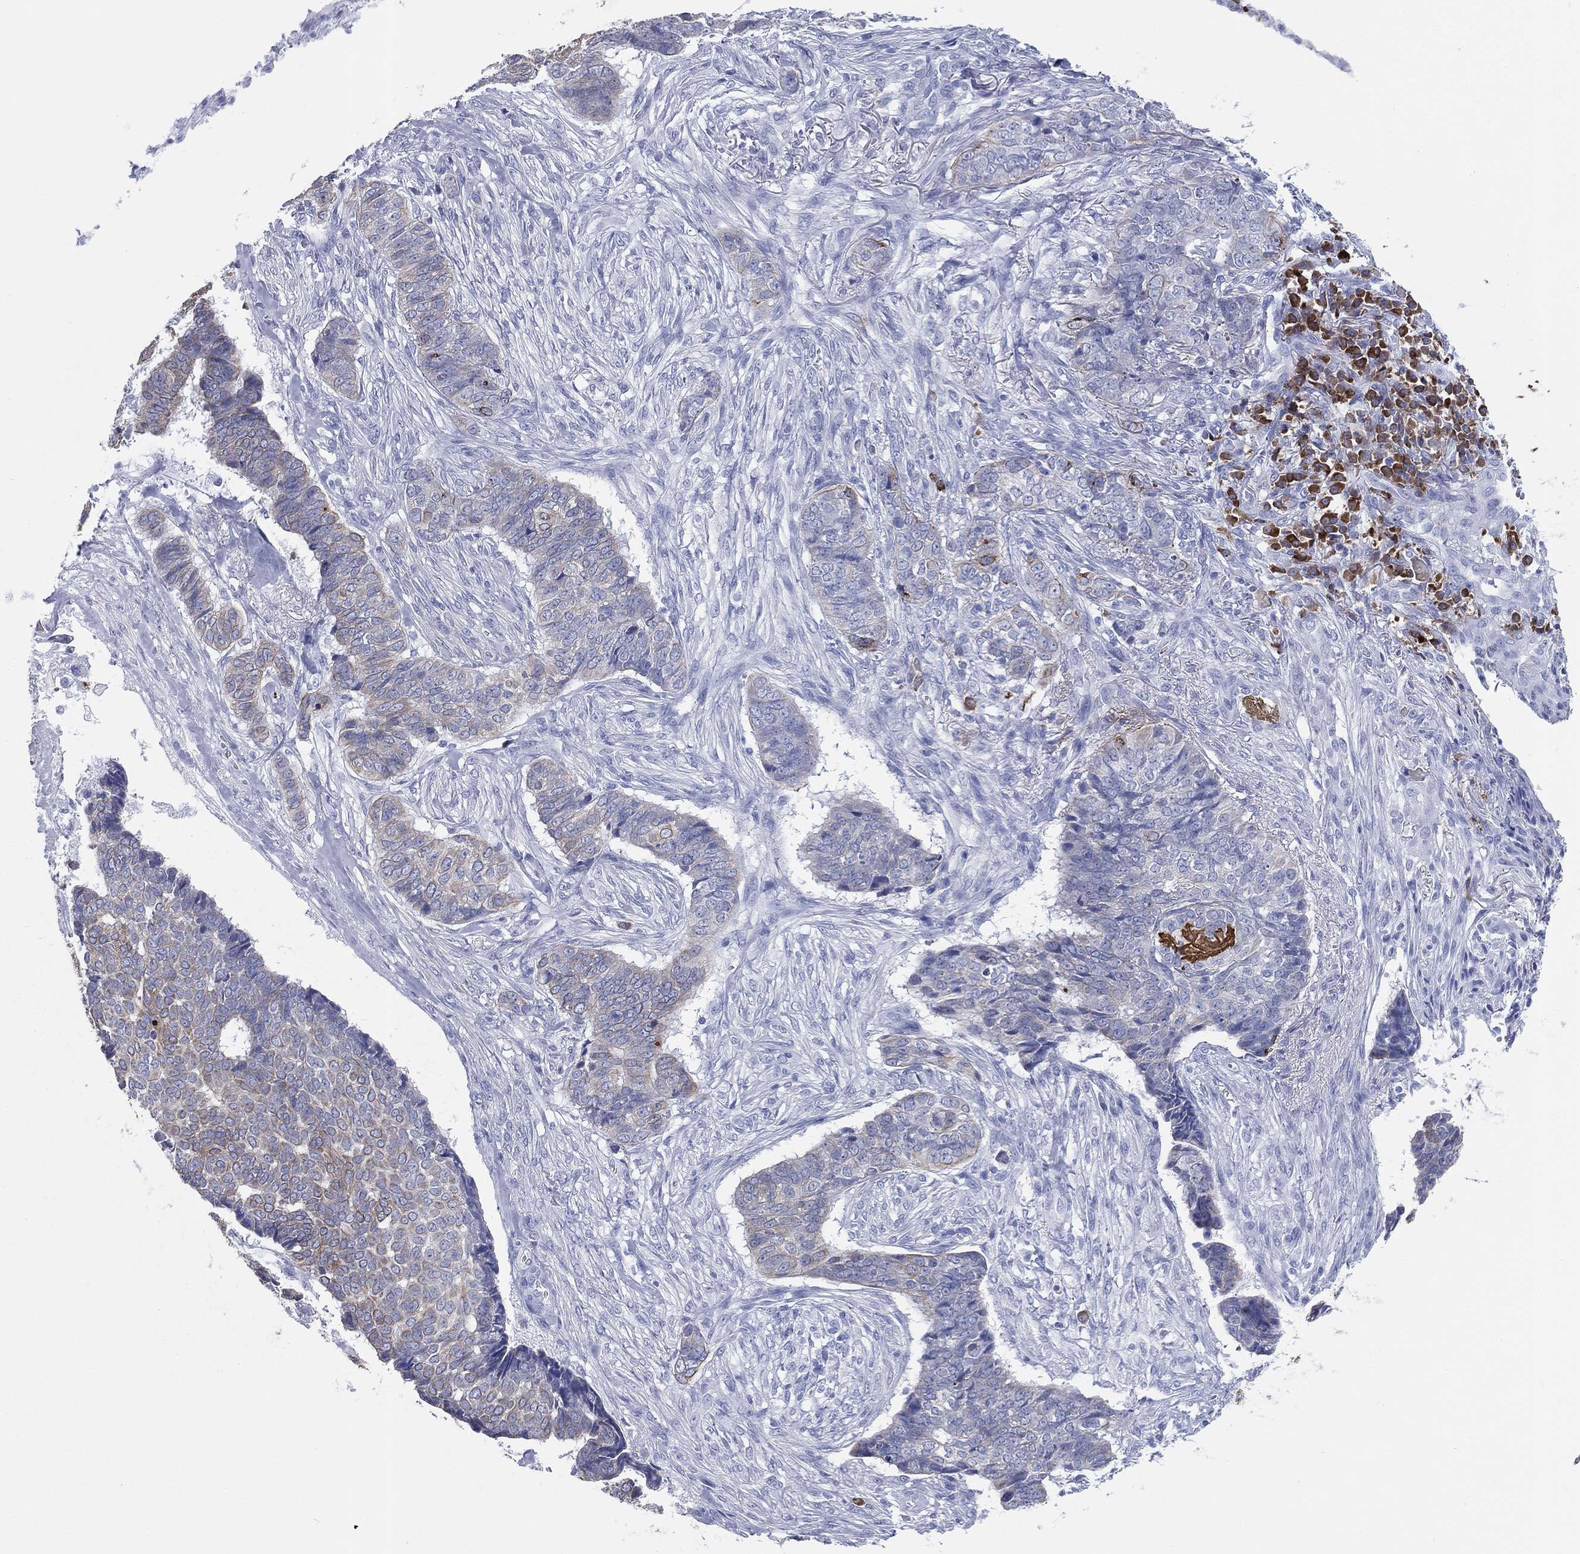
{"staining": {"intensity": "weak", "quantity": "<25%", "location": "cytoplasmic/membranous"}, "tissue": "skin cancer", "cell_type": "Tumor cells", "image_type": "cancer", "snomed": [{"axis": "morphology", "description": "Basal cell carcinoma"}, {"axis": "topography", "description": "Skin"}], "caption": "Tumor cells are negative for brown protein staining in basal cell carcinoma (skin).", "gene": "CD79A", "patient": {"sex": "male", "age": 86}}